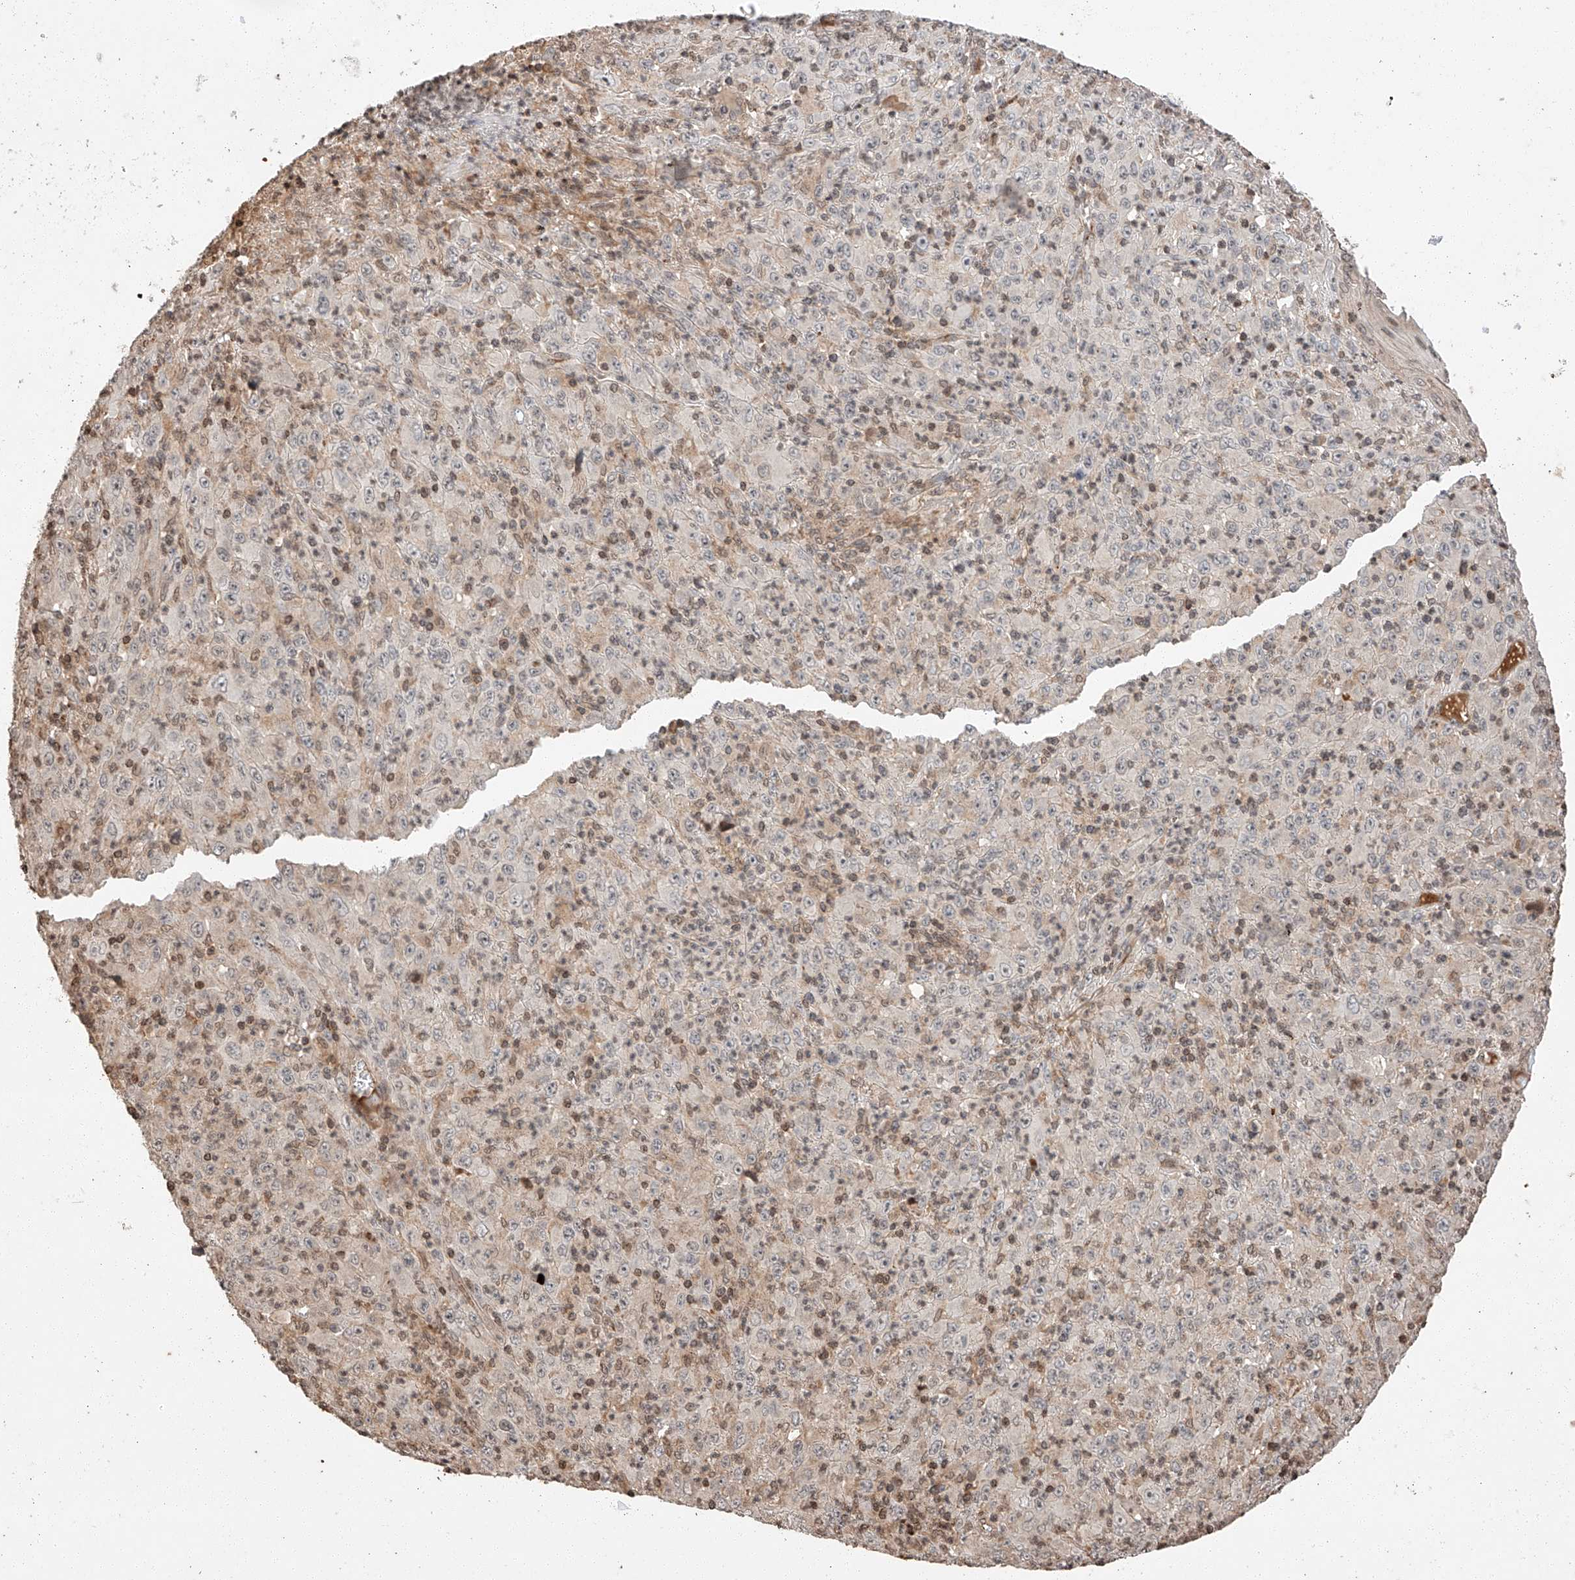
{"staining": {"intensity": "negative", "quantity": "none", "location": "none"}, "tissue": "melanoma", "cell_type": "Tumor cells", "image_type": "cancer", "snomed": [{"axis": "morphology", "description": "Malignant melanoma, Metastatic site"}, {"axis": "topography", "description": "Skin"}], "caption": "Melanoma stained for a protein using immunohistochemistry (IHC) reveals no staining tumor cells.", "gene": "ARHGAP33", "patient": {"sex": "female", "age": 56}}